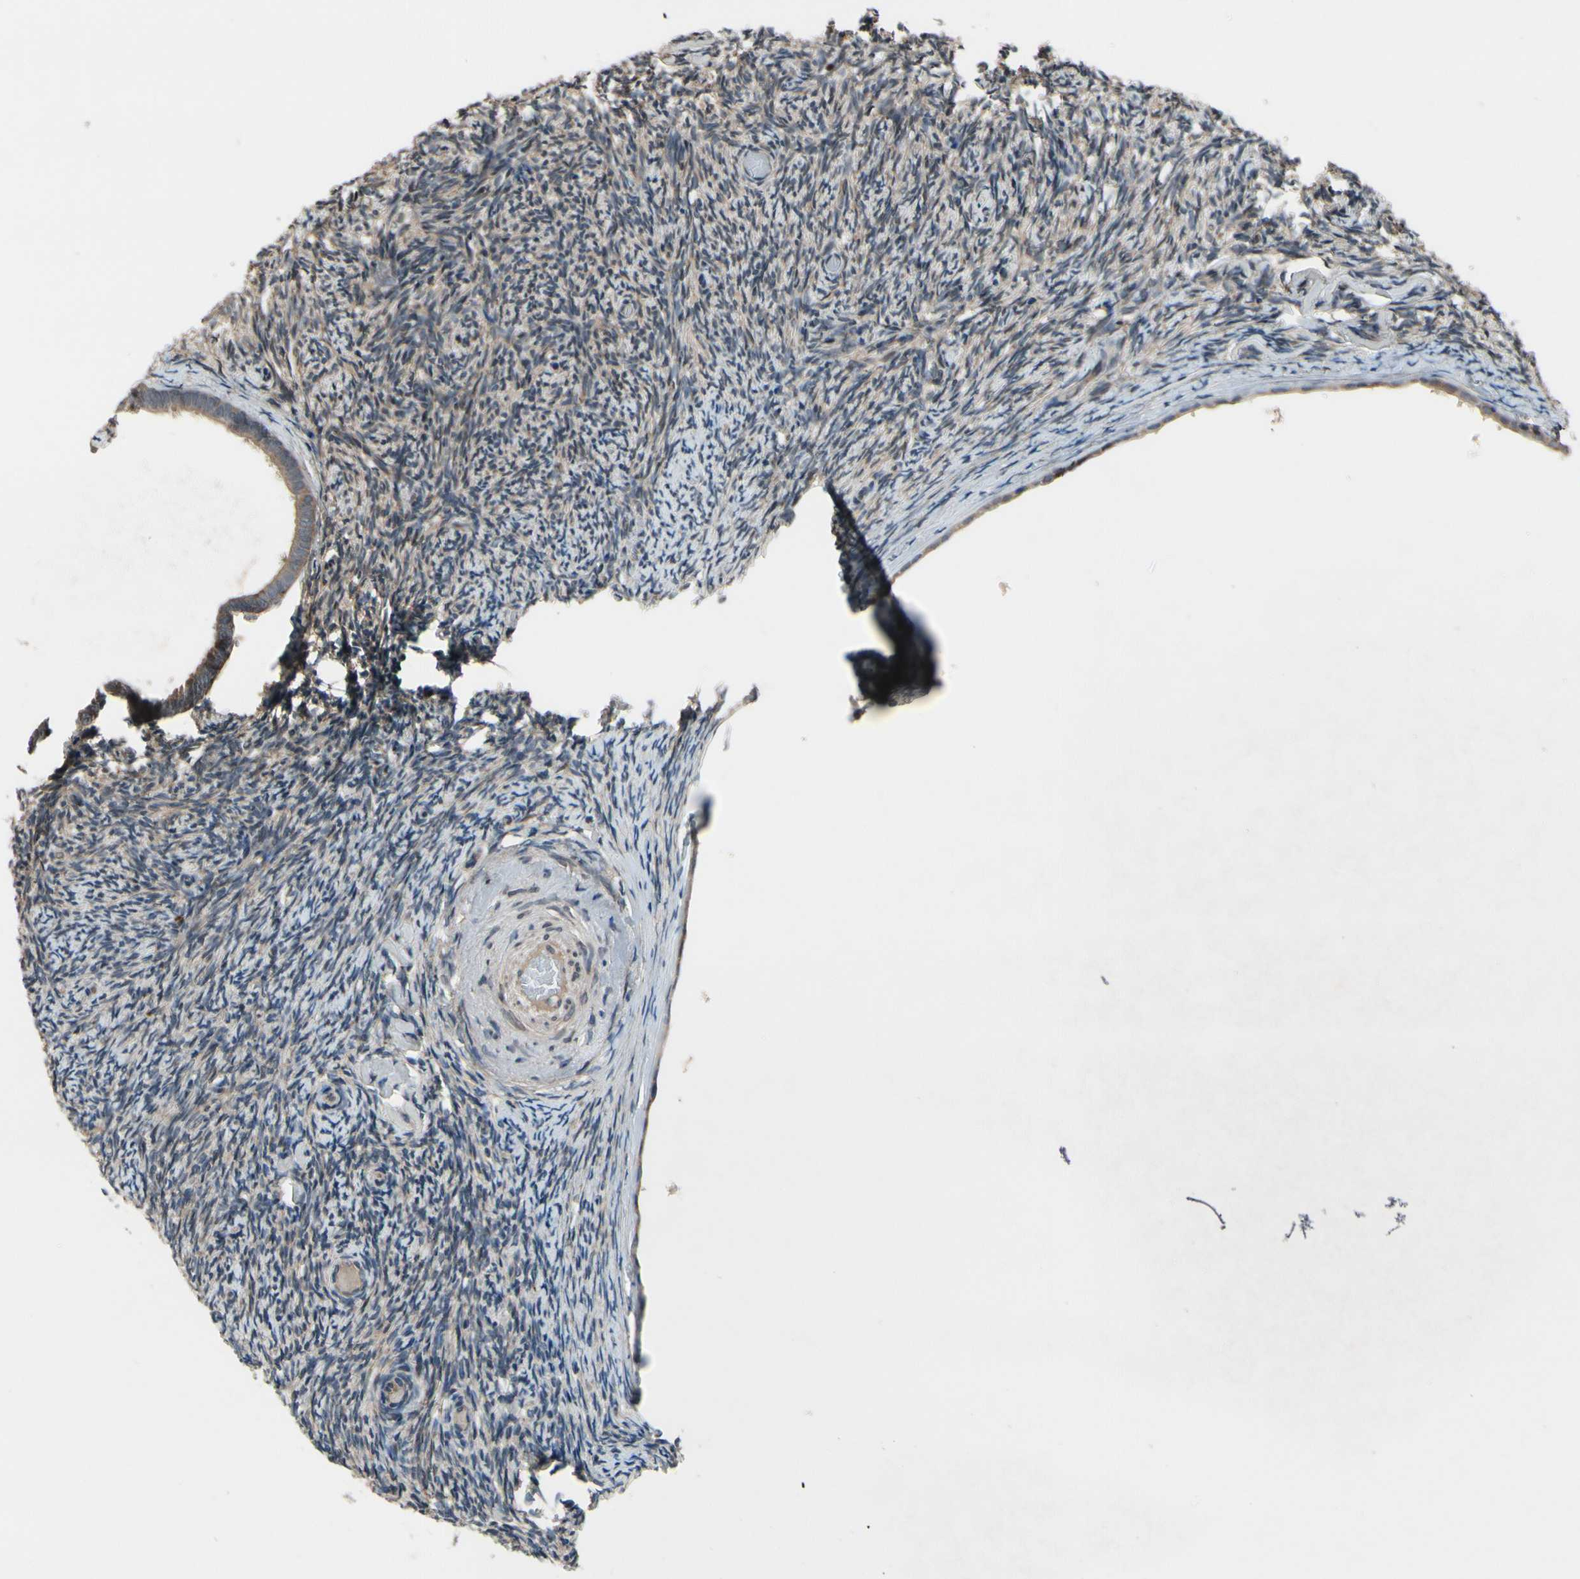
{"staining": {"intensity": "weak", "quantity": "25%-75%", "location": "cytoplasmic/membranous"}, "tissue": "ovary", "cell_type": "Ovarian stroma cells", "image_type": "normal", "snomed": [{"axis": "morphology", "description": "Normal tissue, NOS"}, {"axis": "topography", "description": "Ovary"}], "caption": "An image of ovary stained for a protein demonstrates weak cytoplasmic/membranous brown staining in ovarian stroma cells.", "gene": "MBTPS2", "patient": {"sex": "female", "age": 60}}